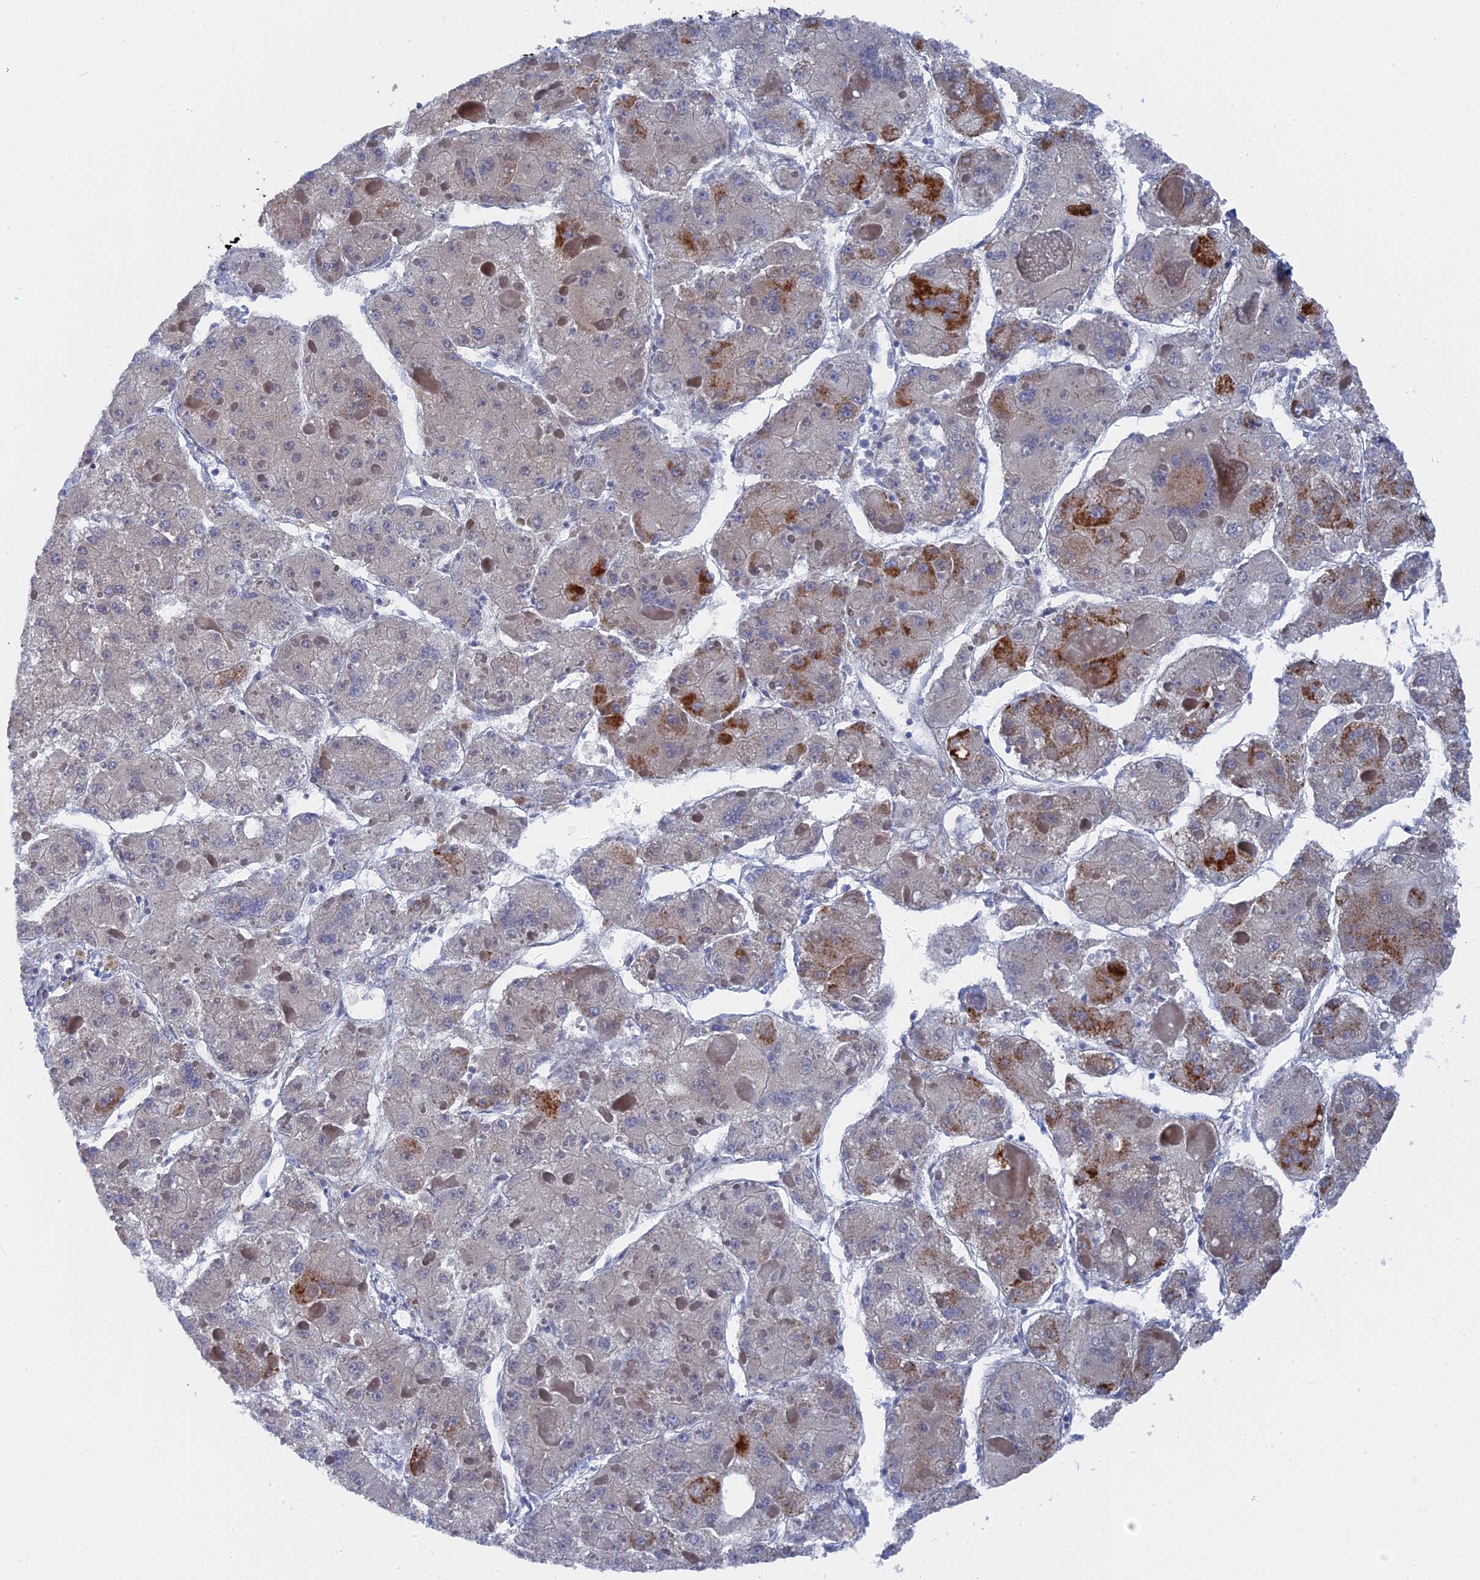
{"staining": {"intensity": "moderate", "quantity": "<25%", "location": "cytoplasmic/membranous"}, "tissue": "liver cancer", "cell_type": "Tumor cells", "image_type": "cancer", "snomed": [{"axis": "morphology", "description": "Carcinoma, Hepatocellular, NOS"}, {"axis": "topography", "description": "Liver"}], "caption": "Immunohistochemical staining of liver cancer (hepatocellular carcinoma) demonstrates low levels of moderate cytoplasmic/membranous protein staining in about <25% of tumor cells.", "gene": "TMEM161A", "patient": {"sex": "female", "age": 73}}